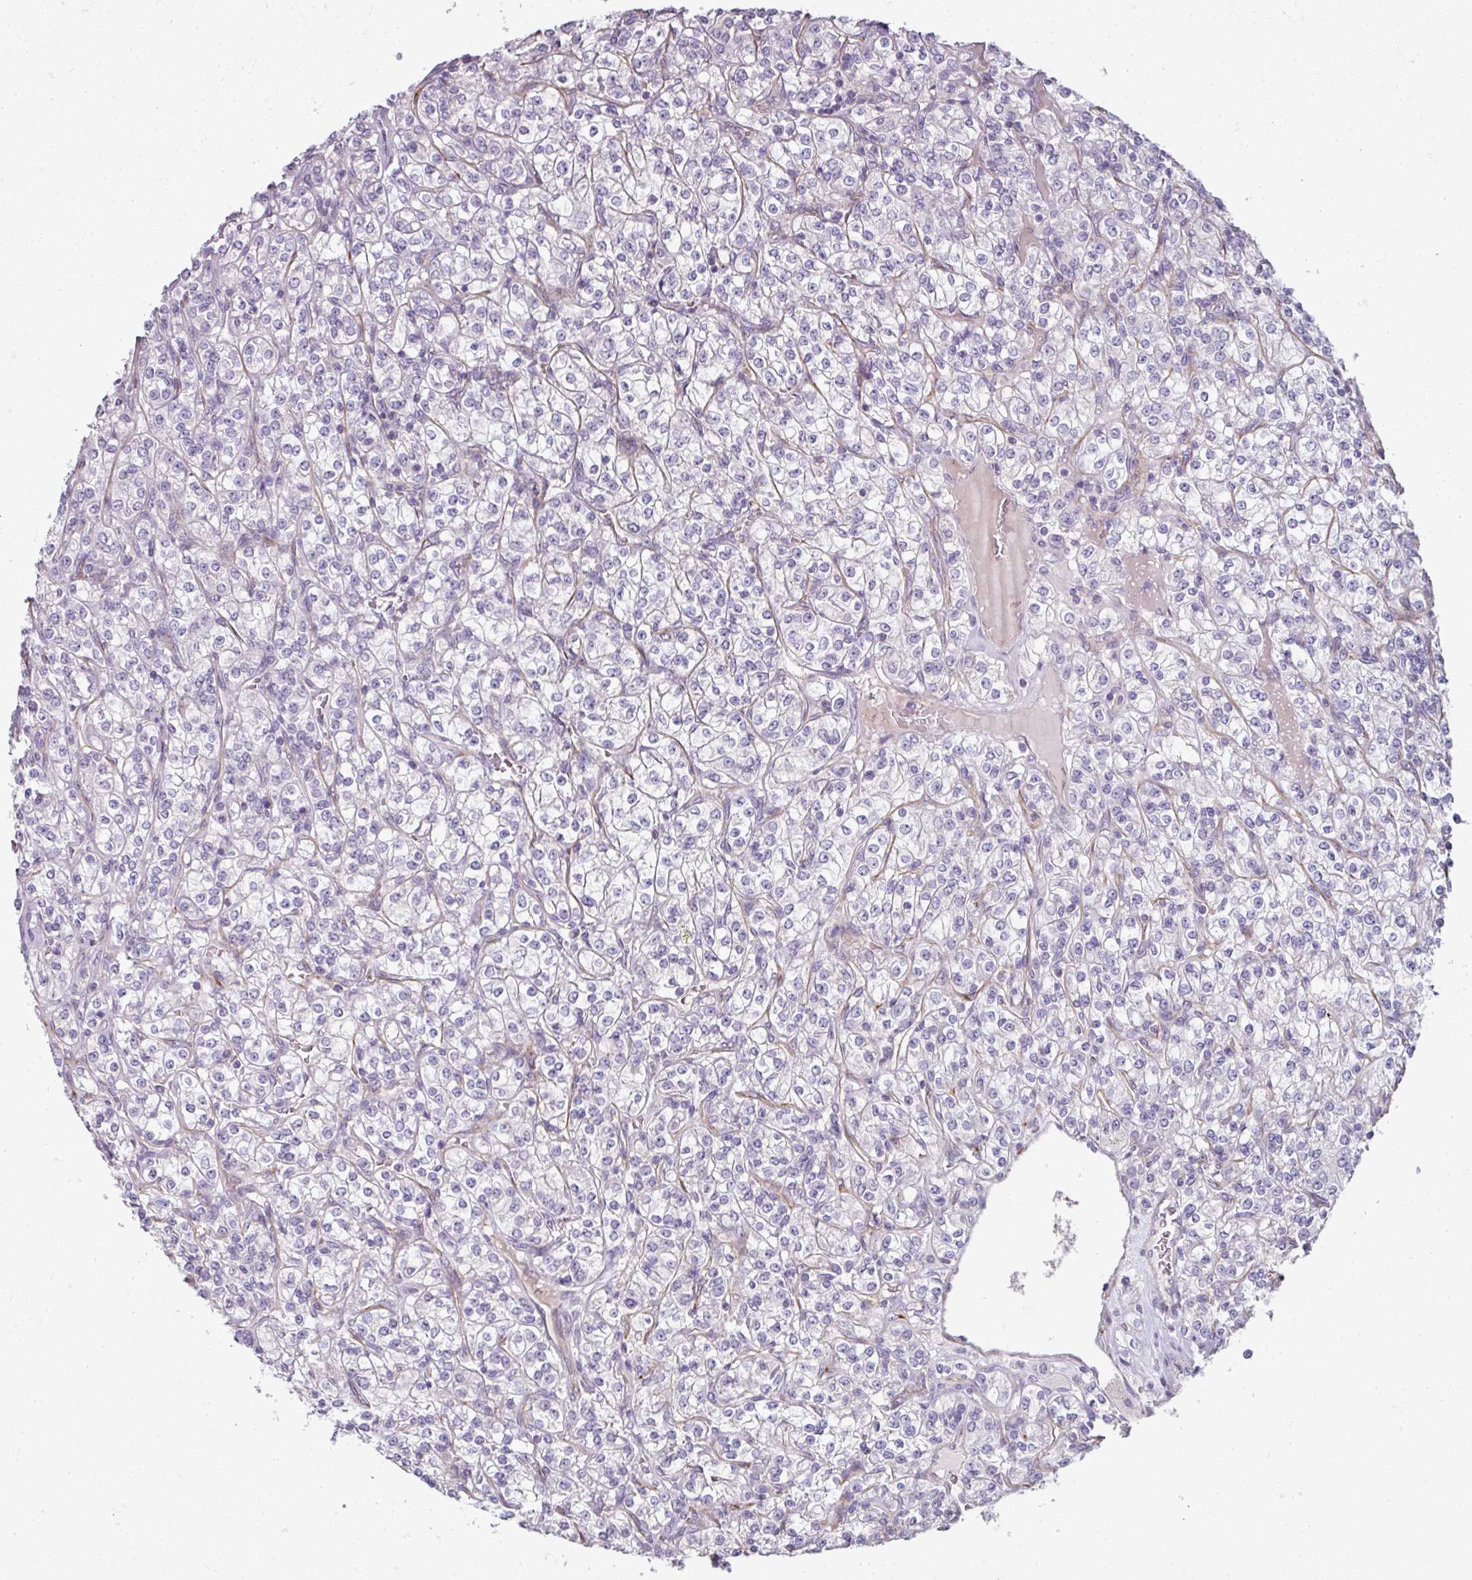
{"staining": {"intensity": "negative", "quantity": "none", "location": "none"}, "tissue": "renal cancer", "cell_type": "Tumor cells", "image_type": "cancer", "snomed": [{"axis": "morphology", "description": "Adenocarcinoma, NOS"}, {"axis": "topography", "description": "Kidney"}], "caption": "The image displays no significant staining in tumor cells of adenocarcinoma (renal).", "gene": "FHAD1", "patient": {"sex": "male", "age": 77}}